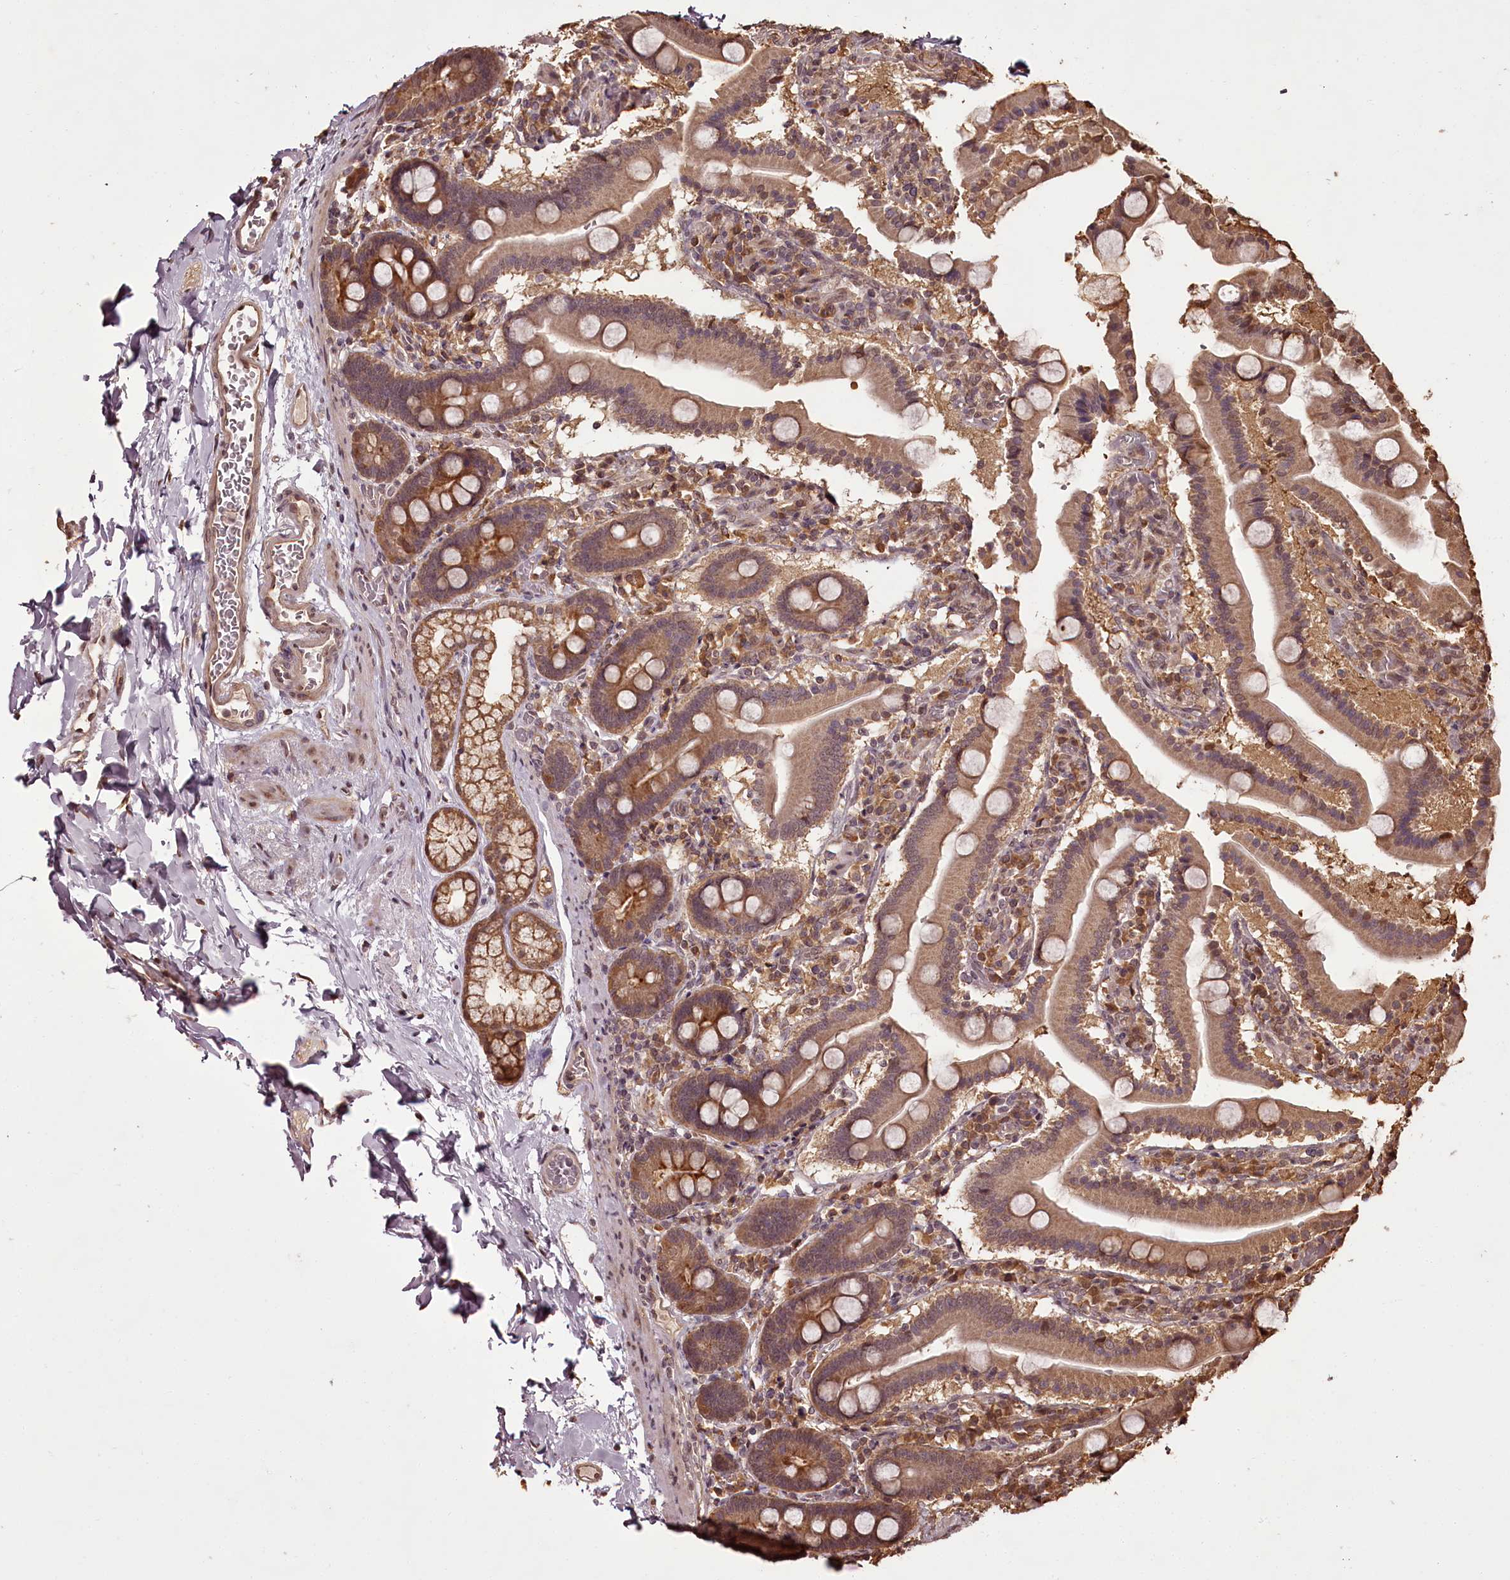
{"staining": {"intensity": "moderate", "quantity": ">75%", "location": "cytoplasmic/membranous"}, "tissue": "duodenum", "cell_type": "Glandular cells", "image_type": "normal", "snomed": [{"axis": "morphology", "description": "Normal tissue, NOS"}, {"axis": "topography", "description": "Duodenum"}], "caption": "About >75% of glandular cells in benign human duodenum show moderate cytoplasmic/membranous protein positivity as visualized by brown immunohistochemical staining.", "gene": "NPRL2", "patient": {"sex": "male", "age": 55}}